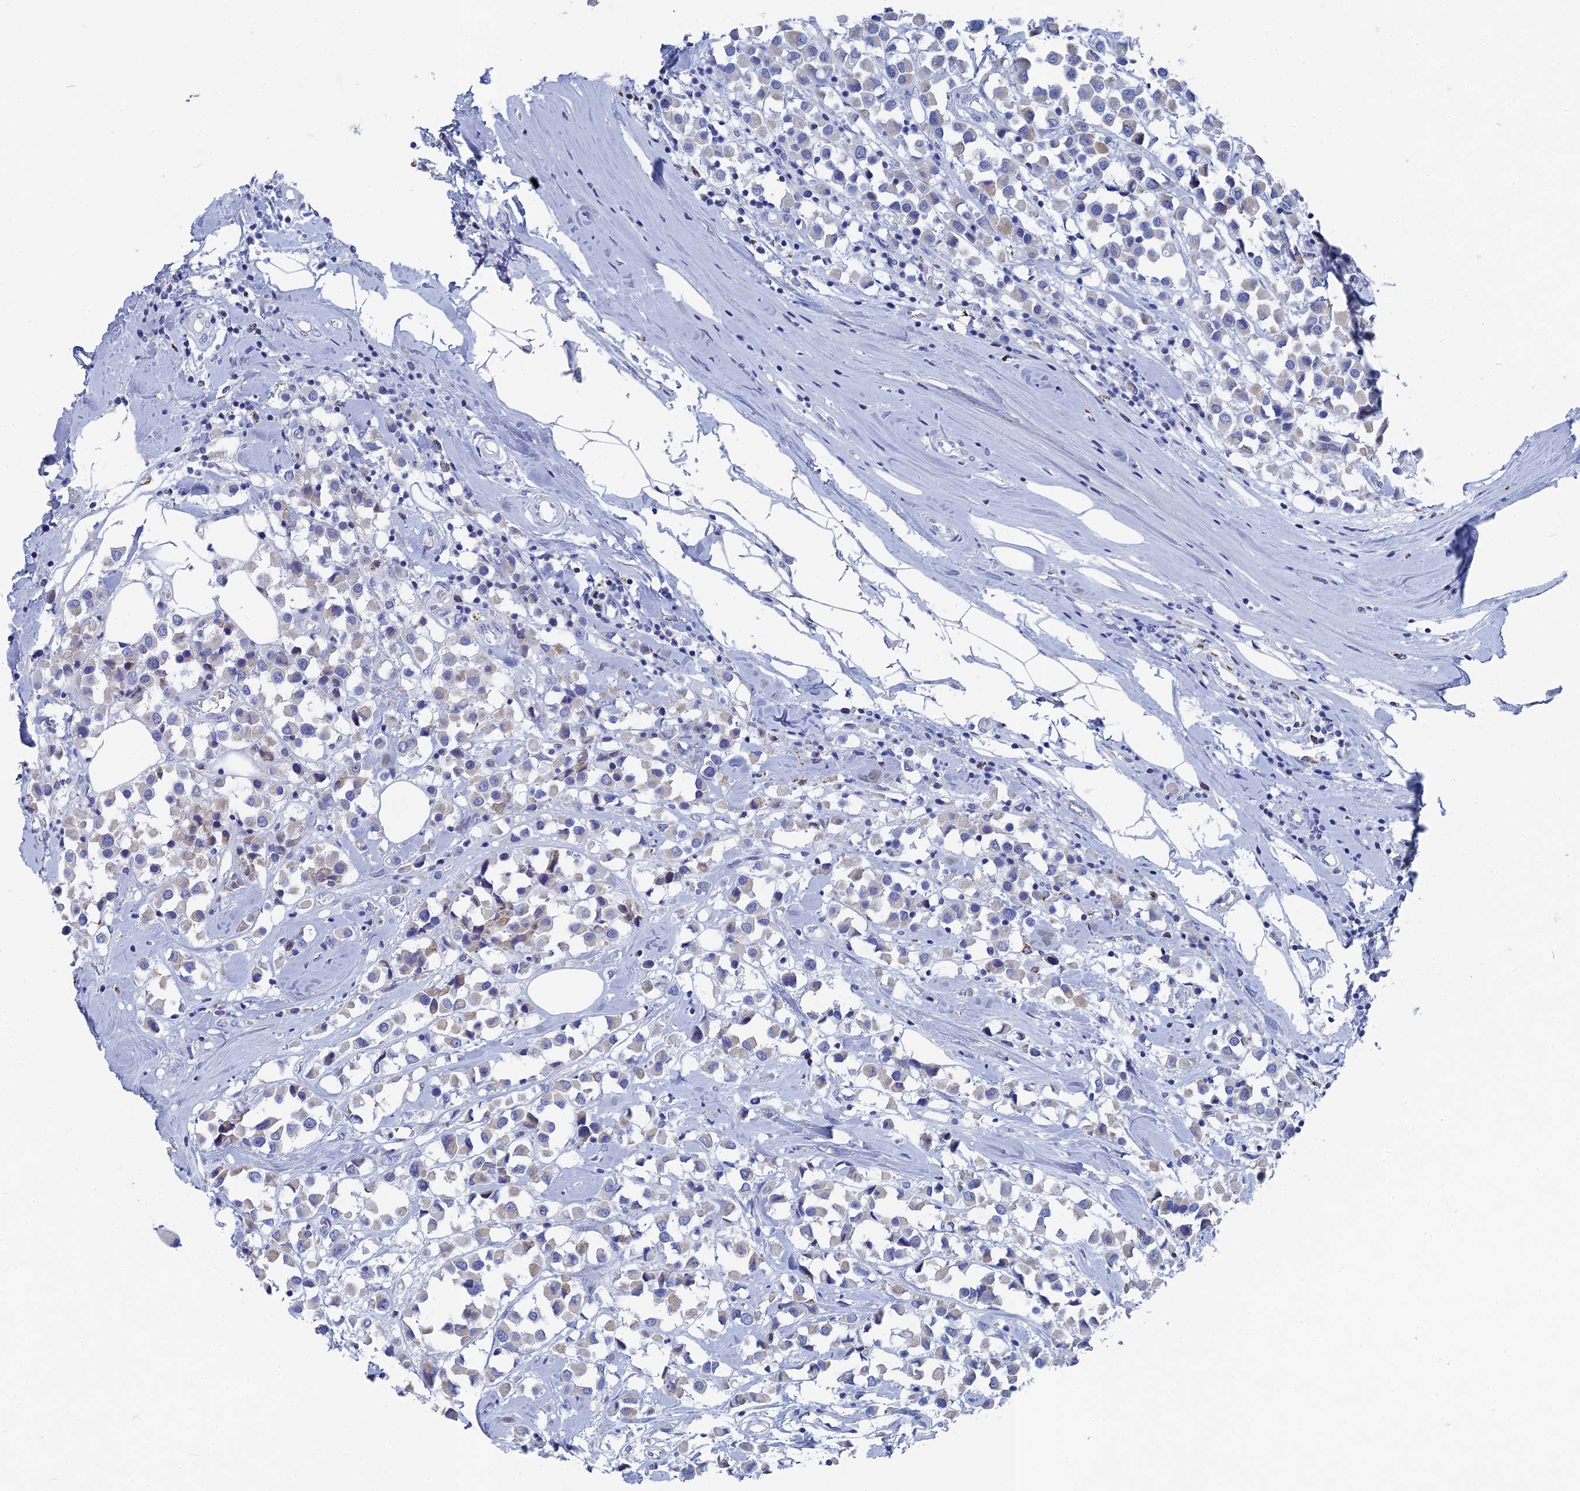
{"staining": {"intensity": "negative", "quantity": "none", "location": "none"}, "tissue": "breast cancer", "cell_type": "Tumor cells", "image_type": "cancer", "snomed": [{"axis": "morphology", "description": "Duct carcinoma"}, {"axis": "topography", "description": "Breast"}], "caption": "There is no significant positivity in tumor cells of breast infiltrating ductal carcinoma.", "gene": "HIGD1A", "patient": {"sex": "female", "age": 61}}